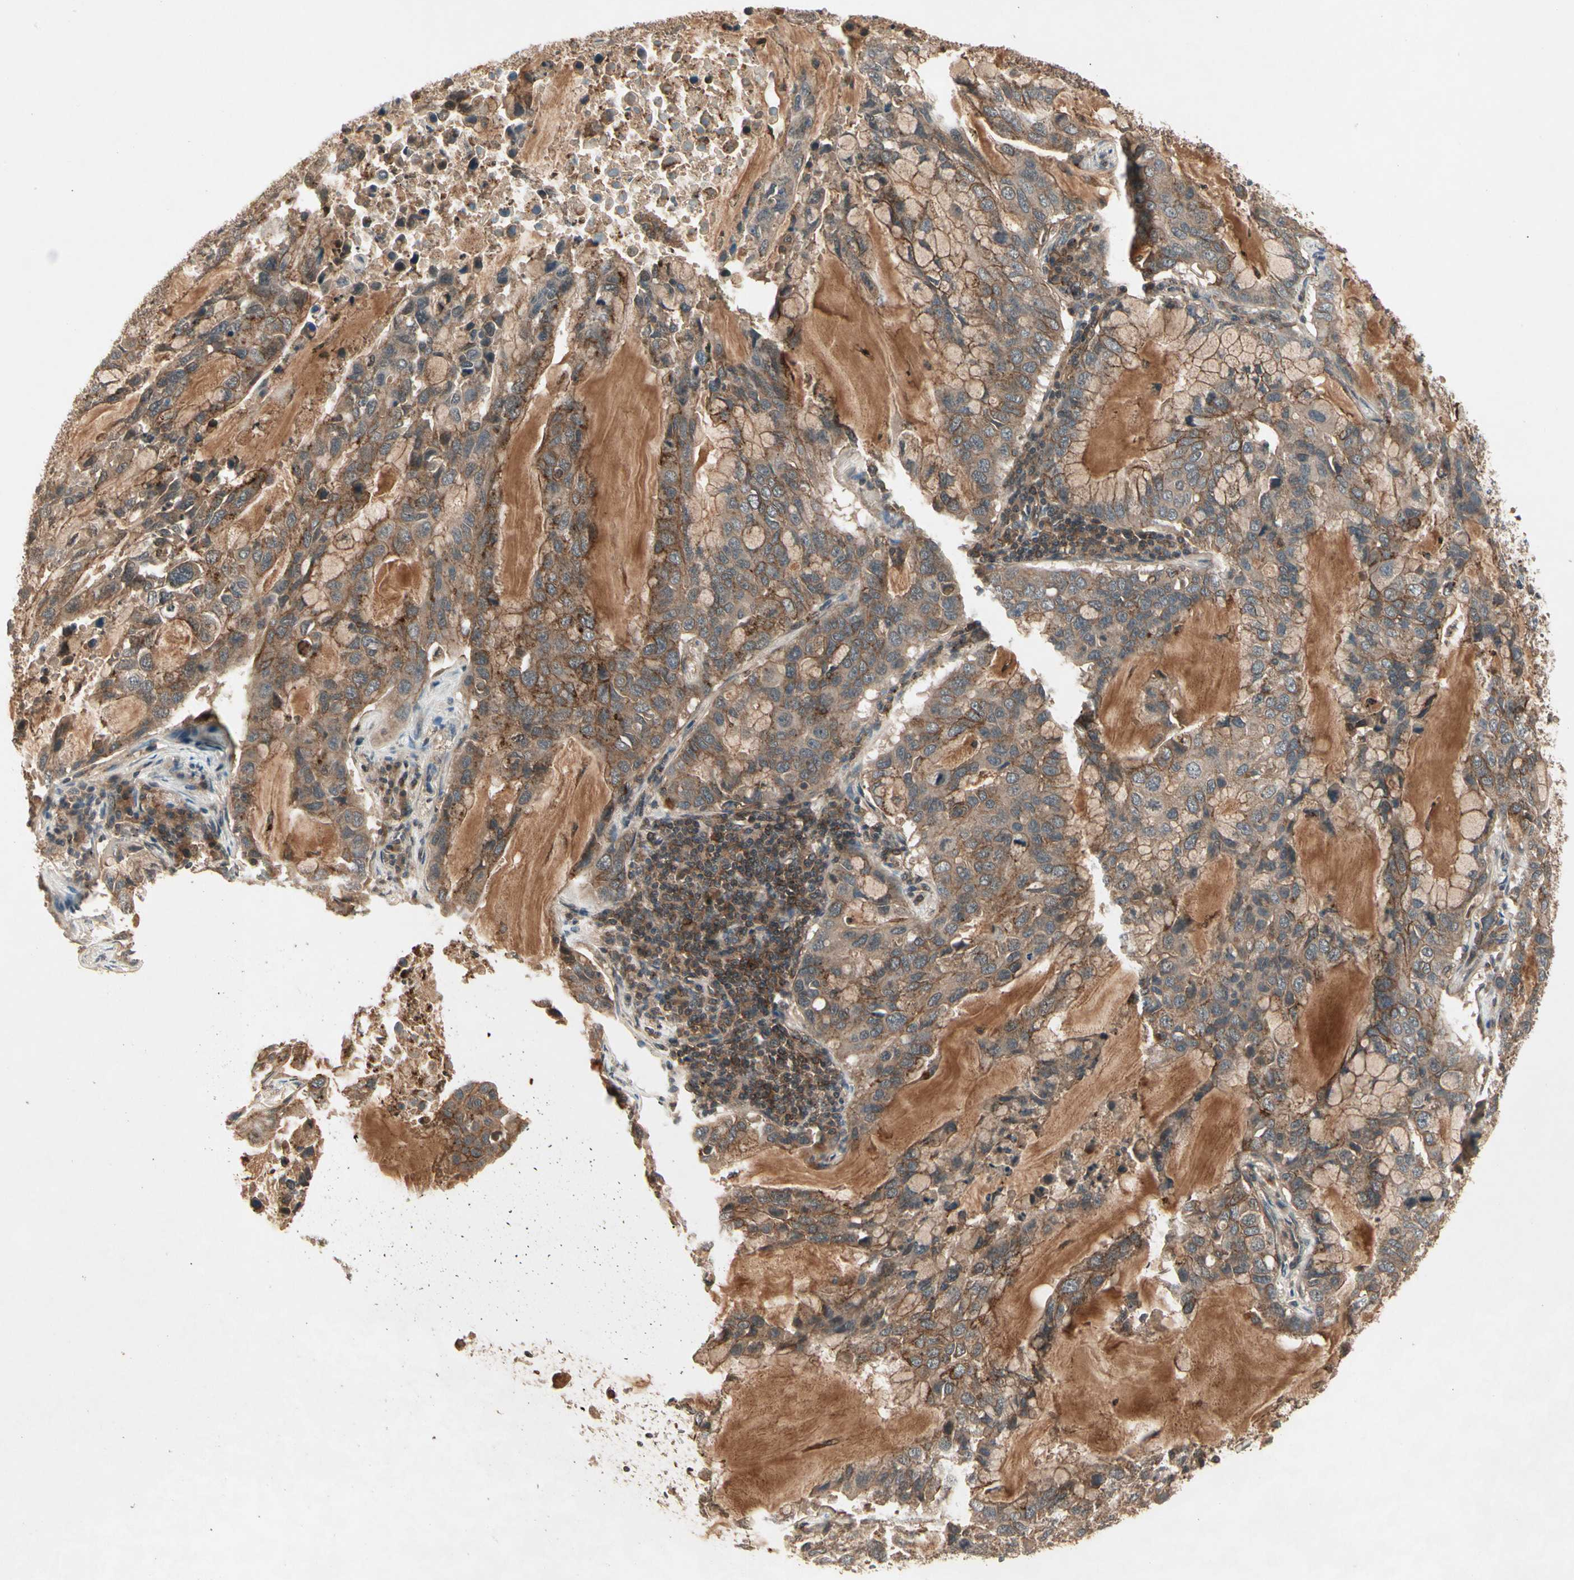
{"staining": {"intensity": "moderate", "quantity": ">75%", "location": "cytoplasmic/membranous"}, "tissue": "lung cancer", "cell_type": "Tumor cells", "image_type": "cancer", "snomed": [{"axis": "morphology", "description": "Adenocarcinoma, NOS"}, {"axis": "topography", "description": "Lung"}], "caption": "Adenocarcinoma (lung) stained with a protein marker shows moderate staining in tumor cells.", "gene": "FLOT1", "patient": {"sex": "male", "age": 64}}